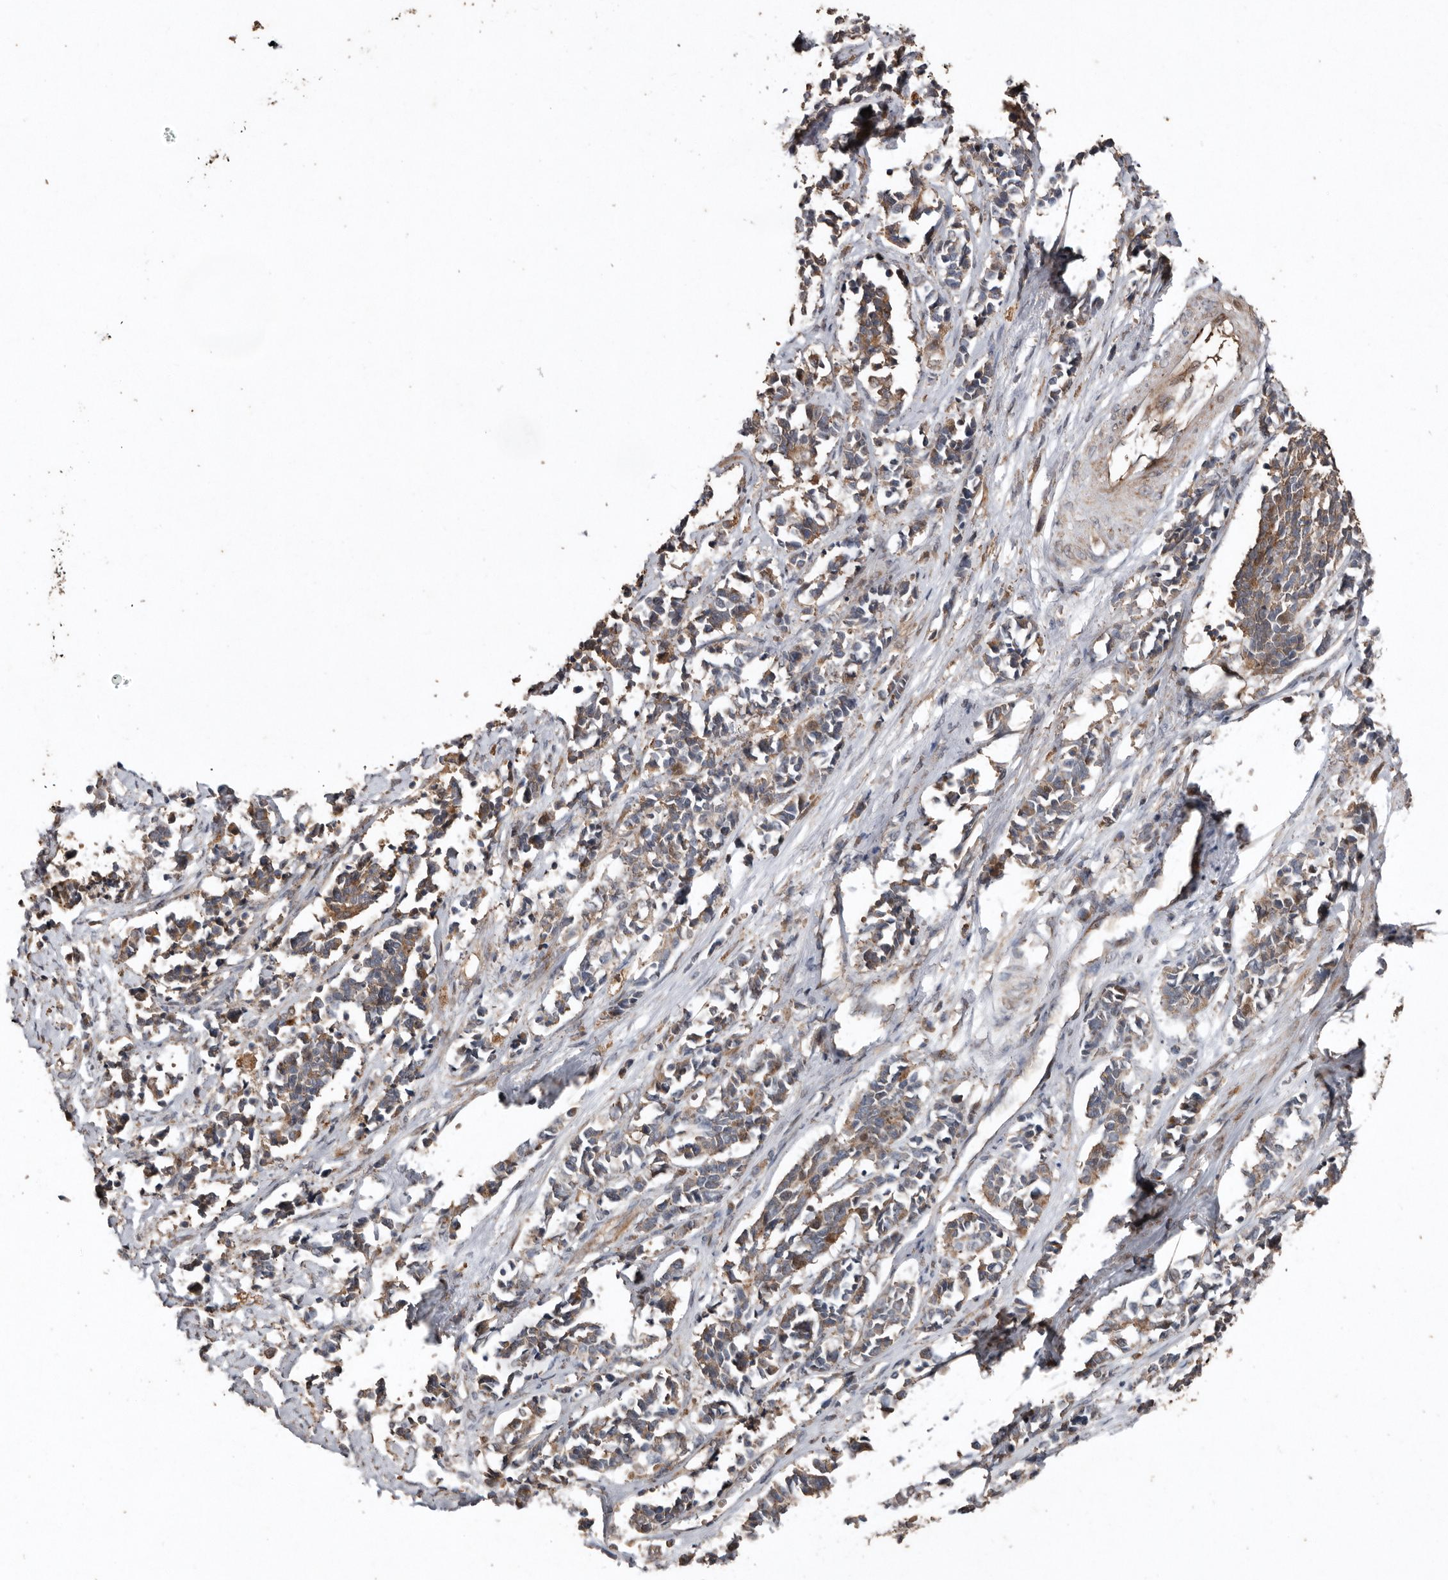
{"staining": {"intensity": "weak", "quantity": ">75%", "location": "cytoplasmic/membranous"}, "tissue": "cervical cancer", "cell_type": "Tumor cells", "image_type": "cancer", "snomed": [{"axis": "morphology", "description": "Normal tissue, NOS"}, {"axis": "morphology", "description": "Squamous cell carcinoma, NOS"}, {"axis": "topography", "description": "Cervix"}], "caption": "Cervical cancer (squamous cell carcinoma) stained for a protein (brown) demonstrates weak cytoplasmic/membranous positive staining in about >75% of tumor cells.", "gene": "RANBP17", "patient": {"sex": "female", "age": 35}}